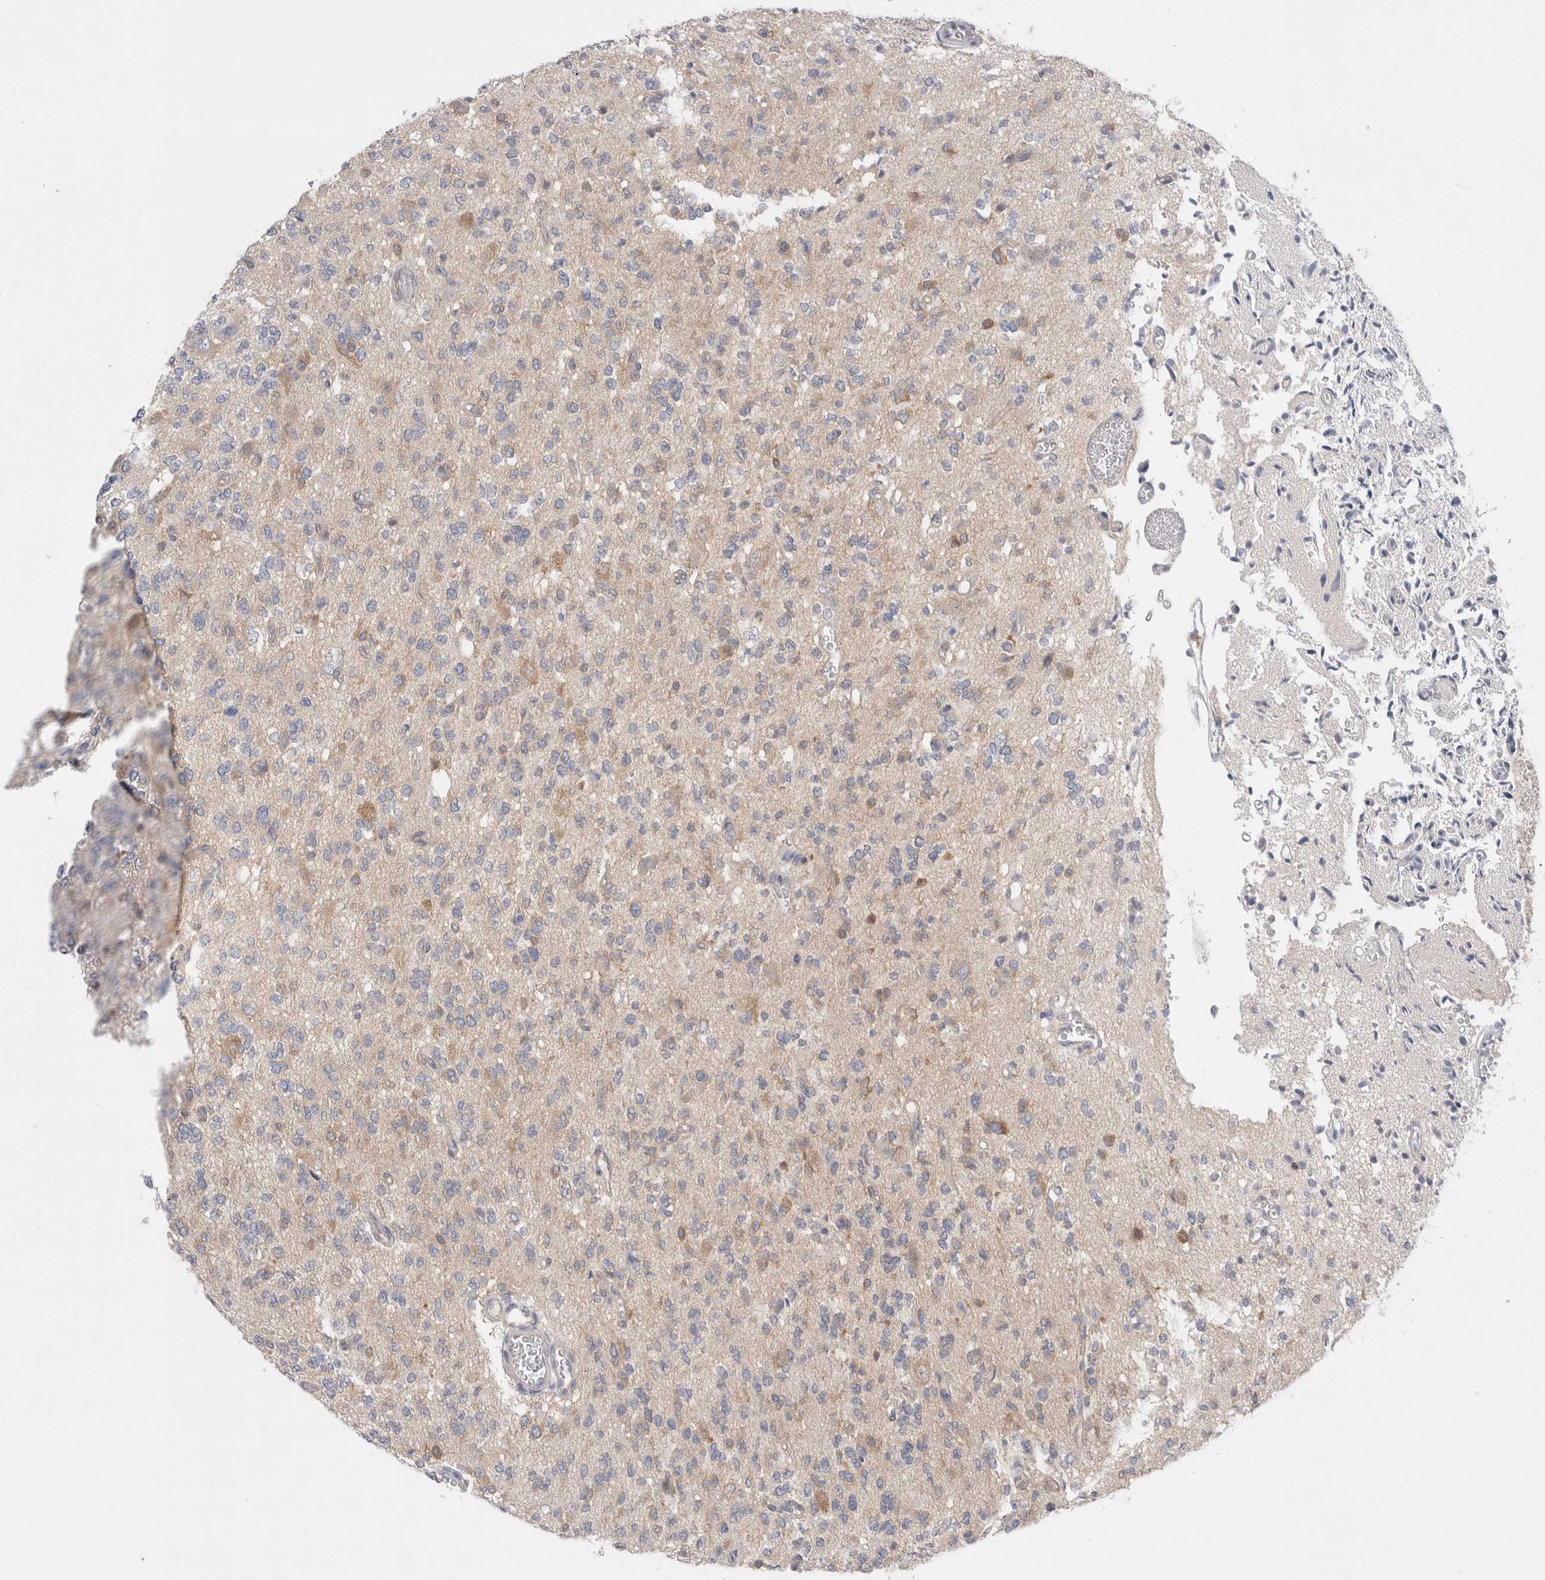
{"staining": {"intensity": "weak", "quantity": ">75%", "location": "cytoplasmic/membranous"}, "tissue": "glioma", "cell_type": "Tumor cells", "image_type": "cancer", "snomed": [{"axis": "morphology", "description": "Glioma, malignant, Low grade"}, {"axis": "topography", "description": "Brain"}], "caption": "The photomicrograph shows staining of glioma, revealing weak cytoplasmic/membranous protein positivity (brown color) within tumor cells. The staining was performed using DAB, with brown indicating positive protein expression. Nuclei are stained blue with hematoxylin.", "gene": "WIPF2", "patient": {"sex": "male", "age": 38}}